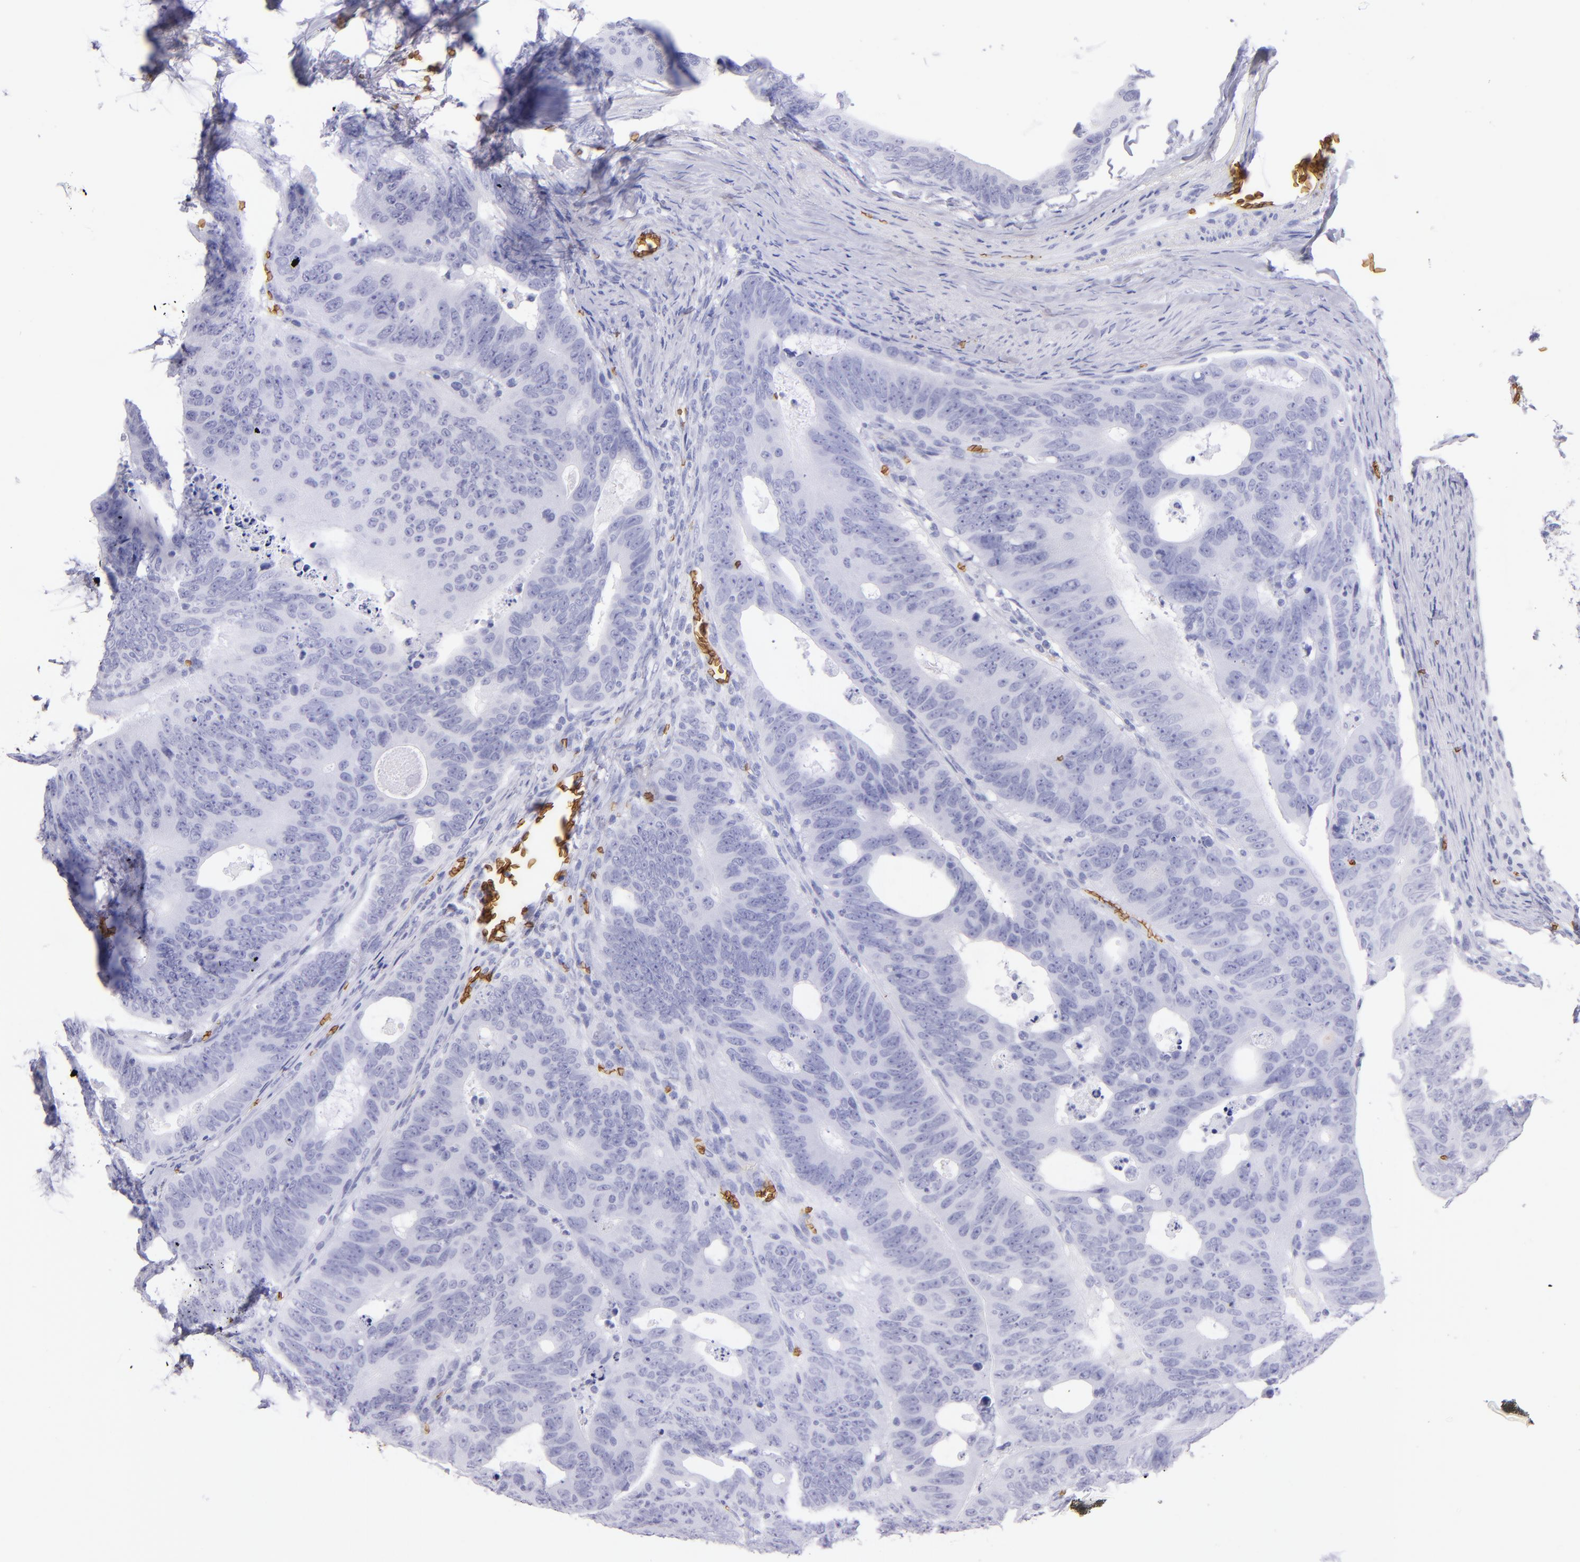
{"staining": {"intensity": "negative", "quantity": "none", "location": "none"}, "tissue": "colorectal cancer", "cell_type": "Tumor cells", "image_type": "cancer", "snomed": [{"axis": "morphology", "description": "Adenocarcinoma, NOS"}, {"axis": "topography", "description": "Colon"}], "caption": "A photomicrograph of human colorectal cancer is negative for staining in tumor cells.", "gene": "GYPA", "patient": {"sex": "female", "age": 55}}